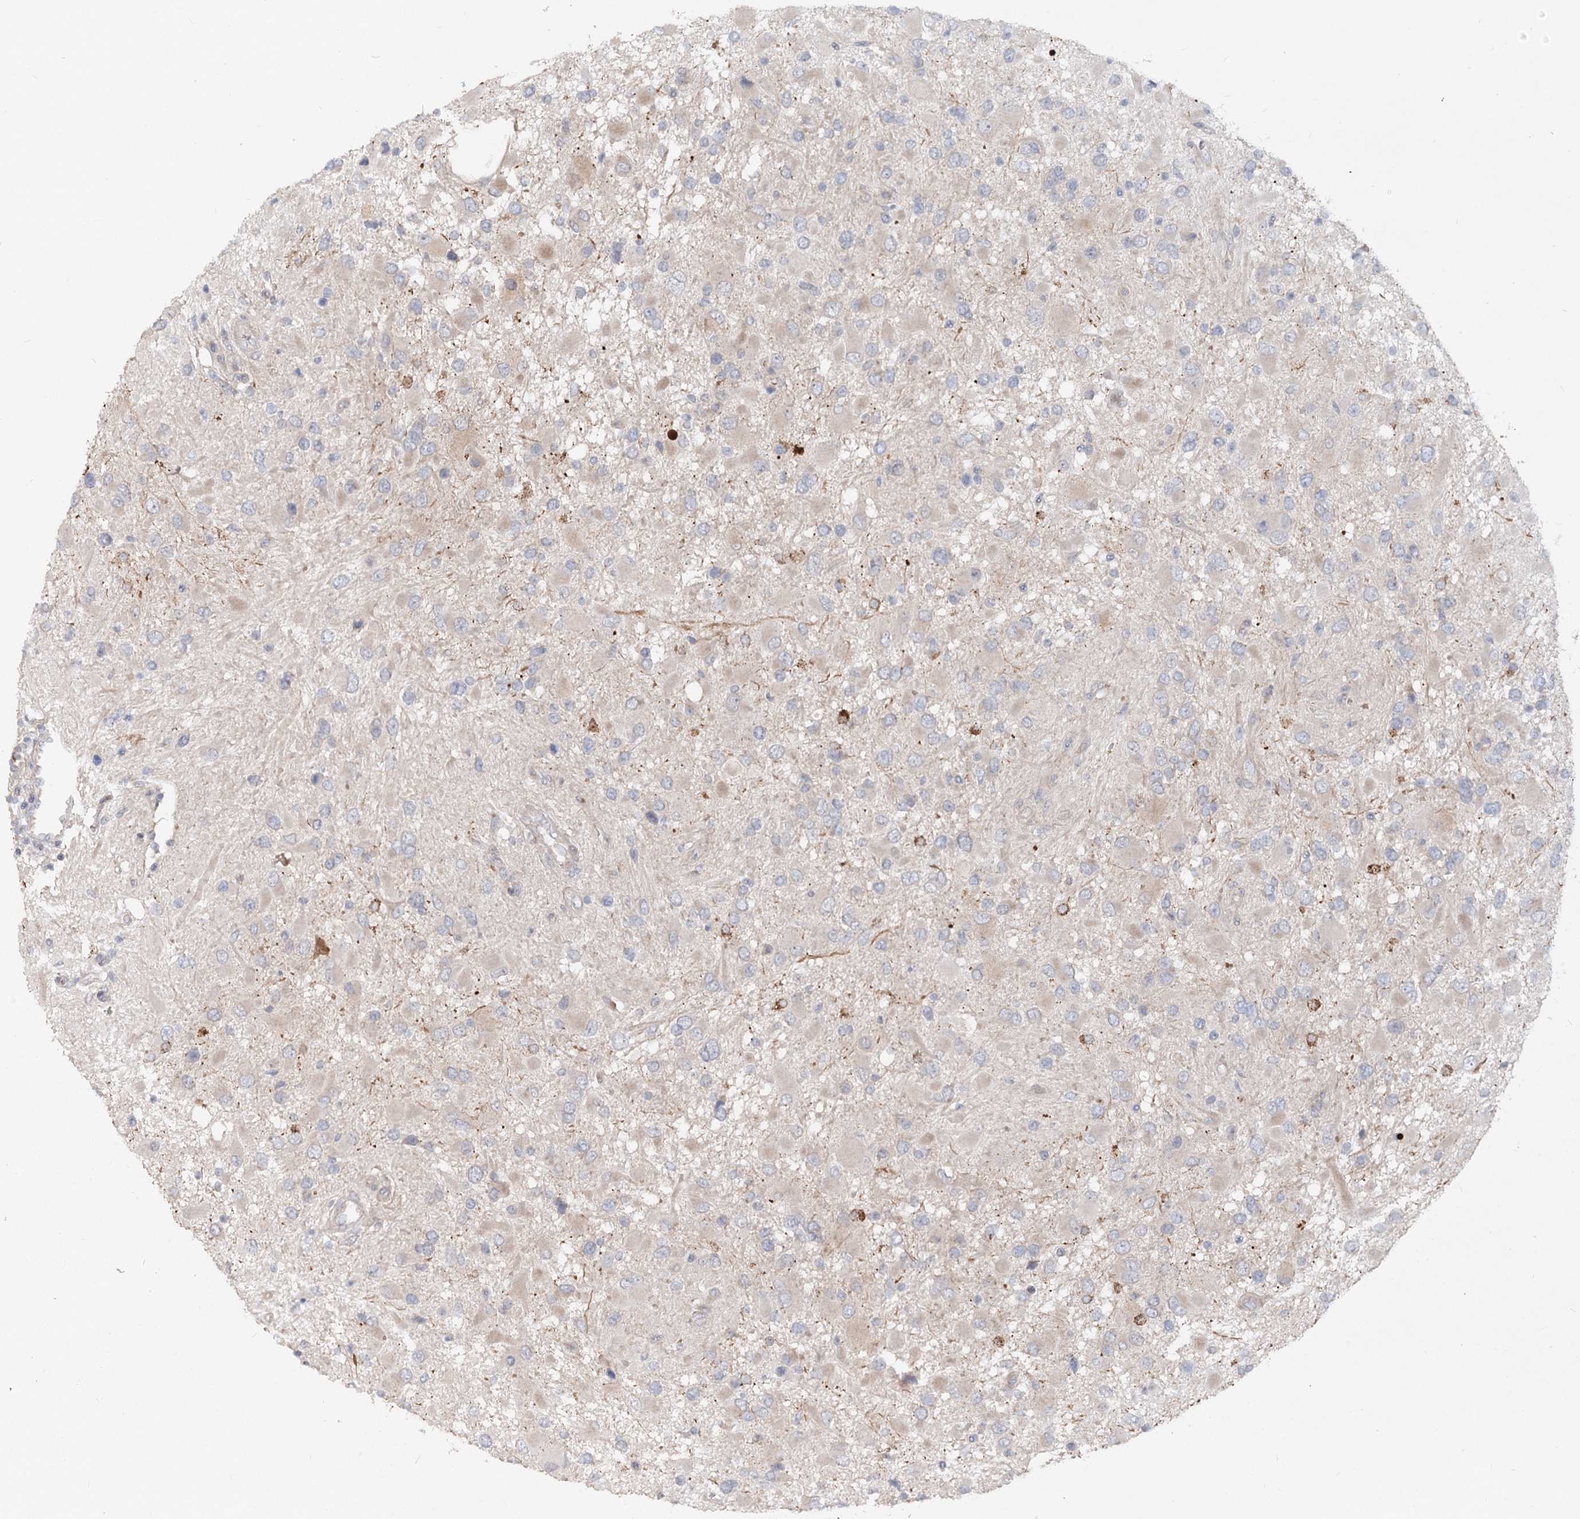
{"staining": {"intensity": "weak", "quantity": "<25%", "location": "cytoplasmic/membranous"}, "tissue": "glioma", "cell_type": "Tumor cells", "image_type": "cancer", "snomed": [{"axis": "morphology", "description": "Glioma, malignant, High grade"}, {"axis": "topography", "description": "Brain"}], "caption": "High power microscopy photomicrograph of an immunohistochemistry image of high-grade glioma (malignant), revealing no significant expression in tumor cells. The staining is performed using DAB brown chromogen with nuclei counter-stained in using hematoxylin.", "gene": "FGF19", "patient": {"sex": "male", "age": 53}}